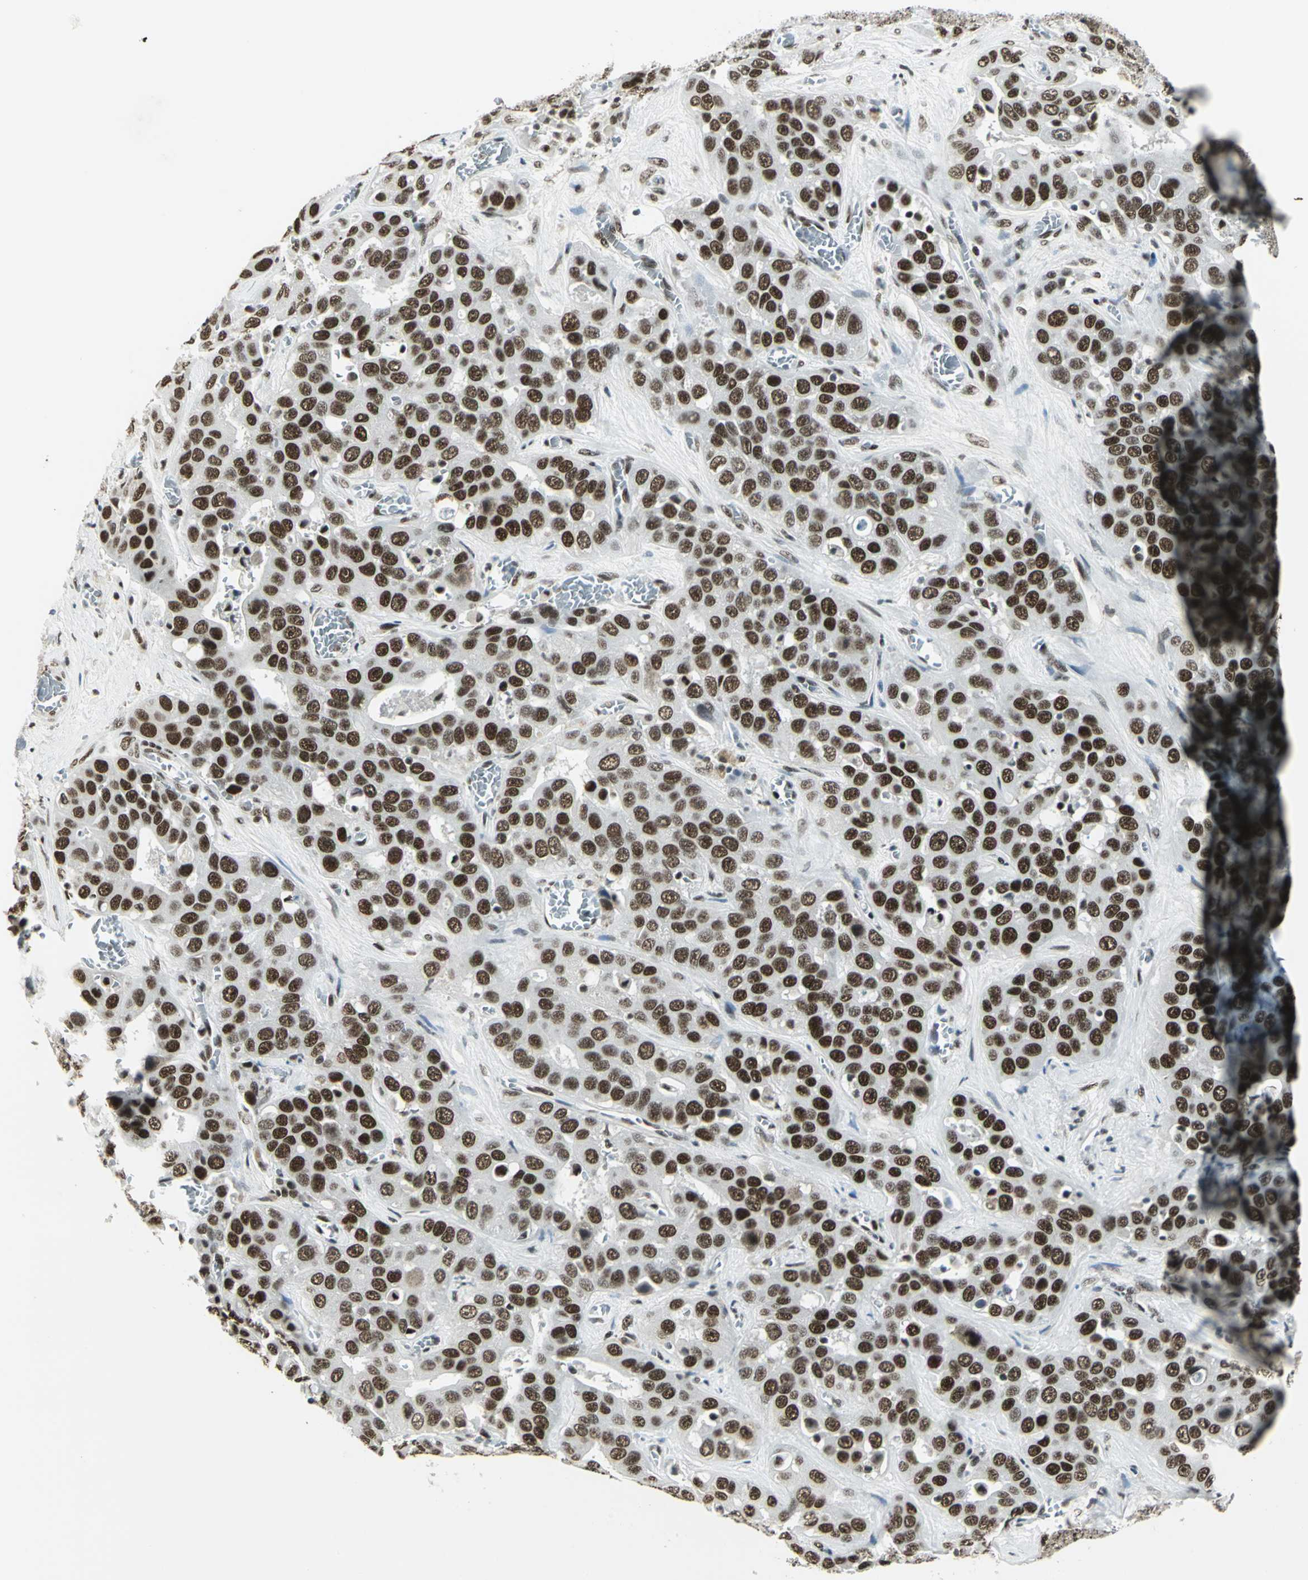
{"staining": {"intensity": "strong", "quantity": ">75%", "location": "nuclear"}, "tissue": "liver cancer", "cell_type": "Tumor cells", "image_type": "cancer", "snomed": [{"axis": "morphology", "description": "Cholangiocarcinoma"}, {"axis": "topography", "description": "Liver"}], "caption": "Immunohistochemical staining of human liver cancer (cholangiocarcinoma) demonstrates high levels of strong nuclear protein positivity in about >75% of tumor cells.", "gene": "ADNP", "patient": {"sex": "female", "age": 52}}